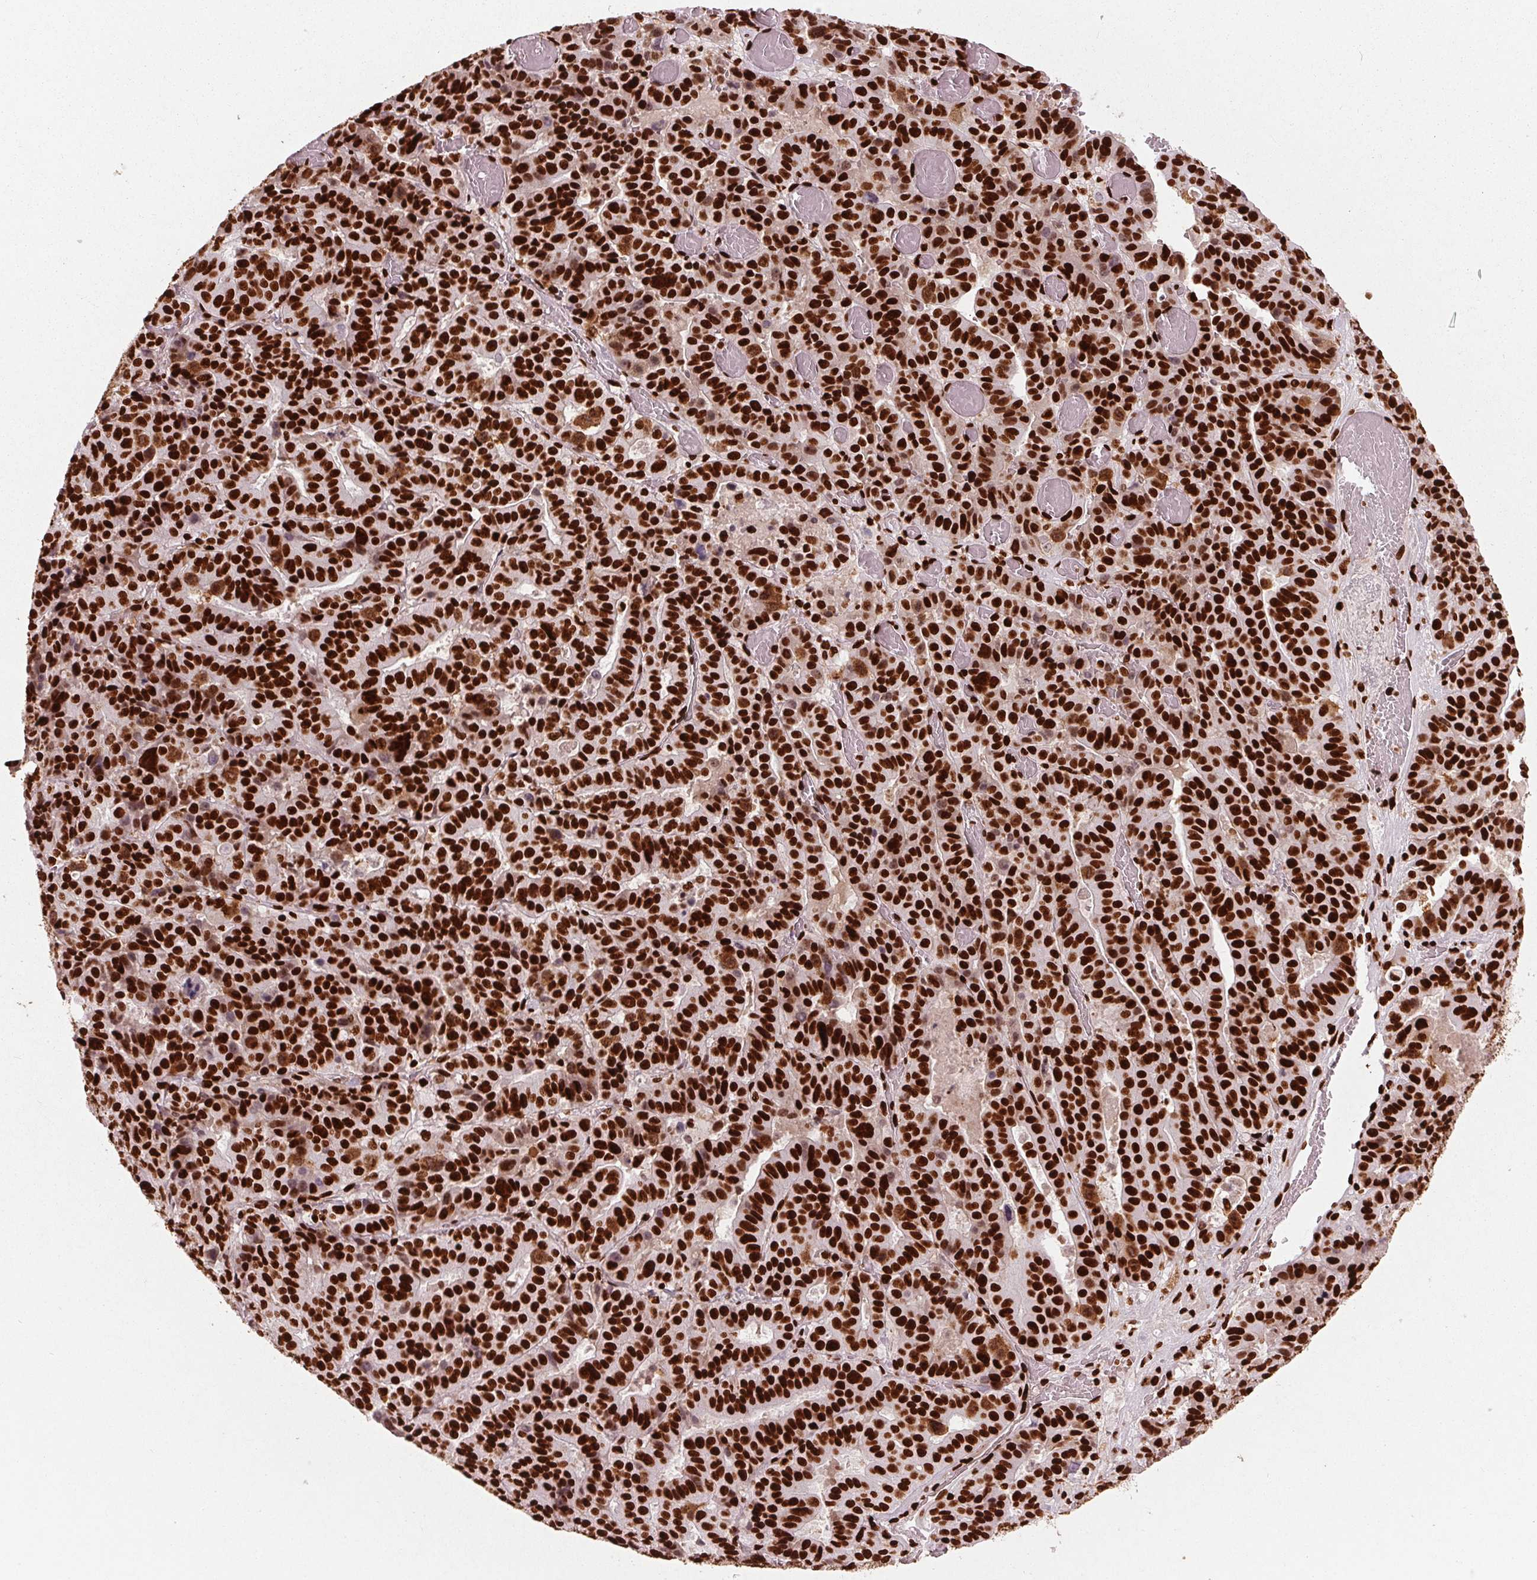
{"staining": {"intensity": "strong", "quantity": ">75%", "location": "nuclear"}, "tissue": "stomach cancer", "cell_type": "Tumor cells", "image_type": "cancer", "snomed": [{"axis": "morphology", "description": "Adenocarcinoma, NOS"}, {"axis": "topography", "description": "Stomach"}], "caption": "Strong nuclear positivity for a protein is present in about >75% of tumor cells of stomach cancer using immunohistochemistry (IHC).", "gene": "BRD4", "patient": {"sex": "male", "age": 48}}